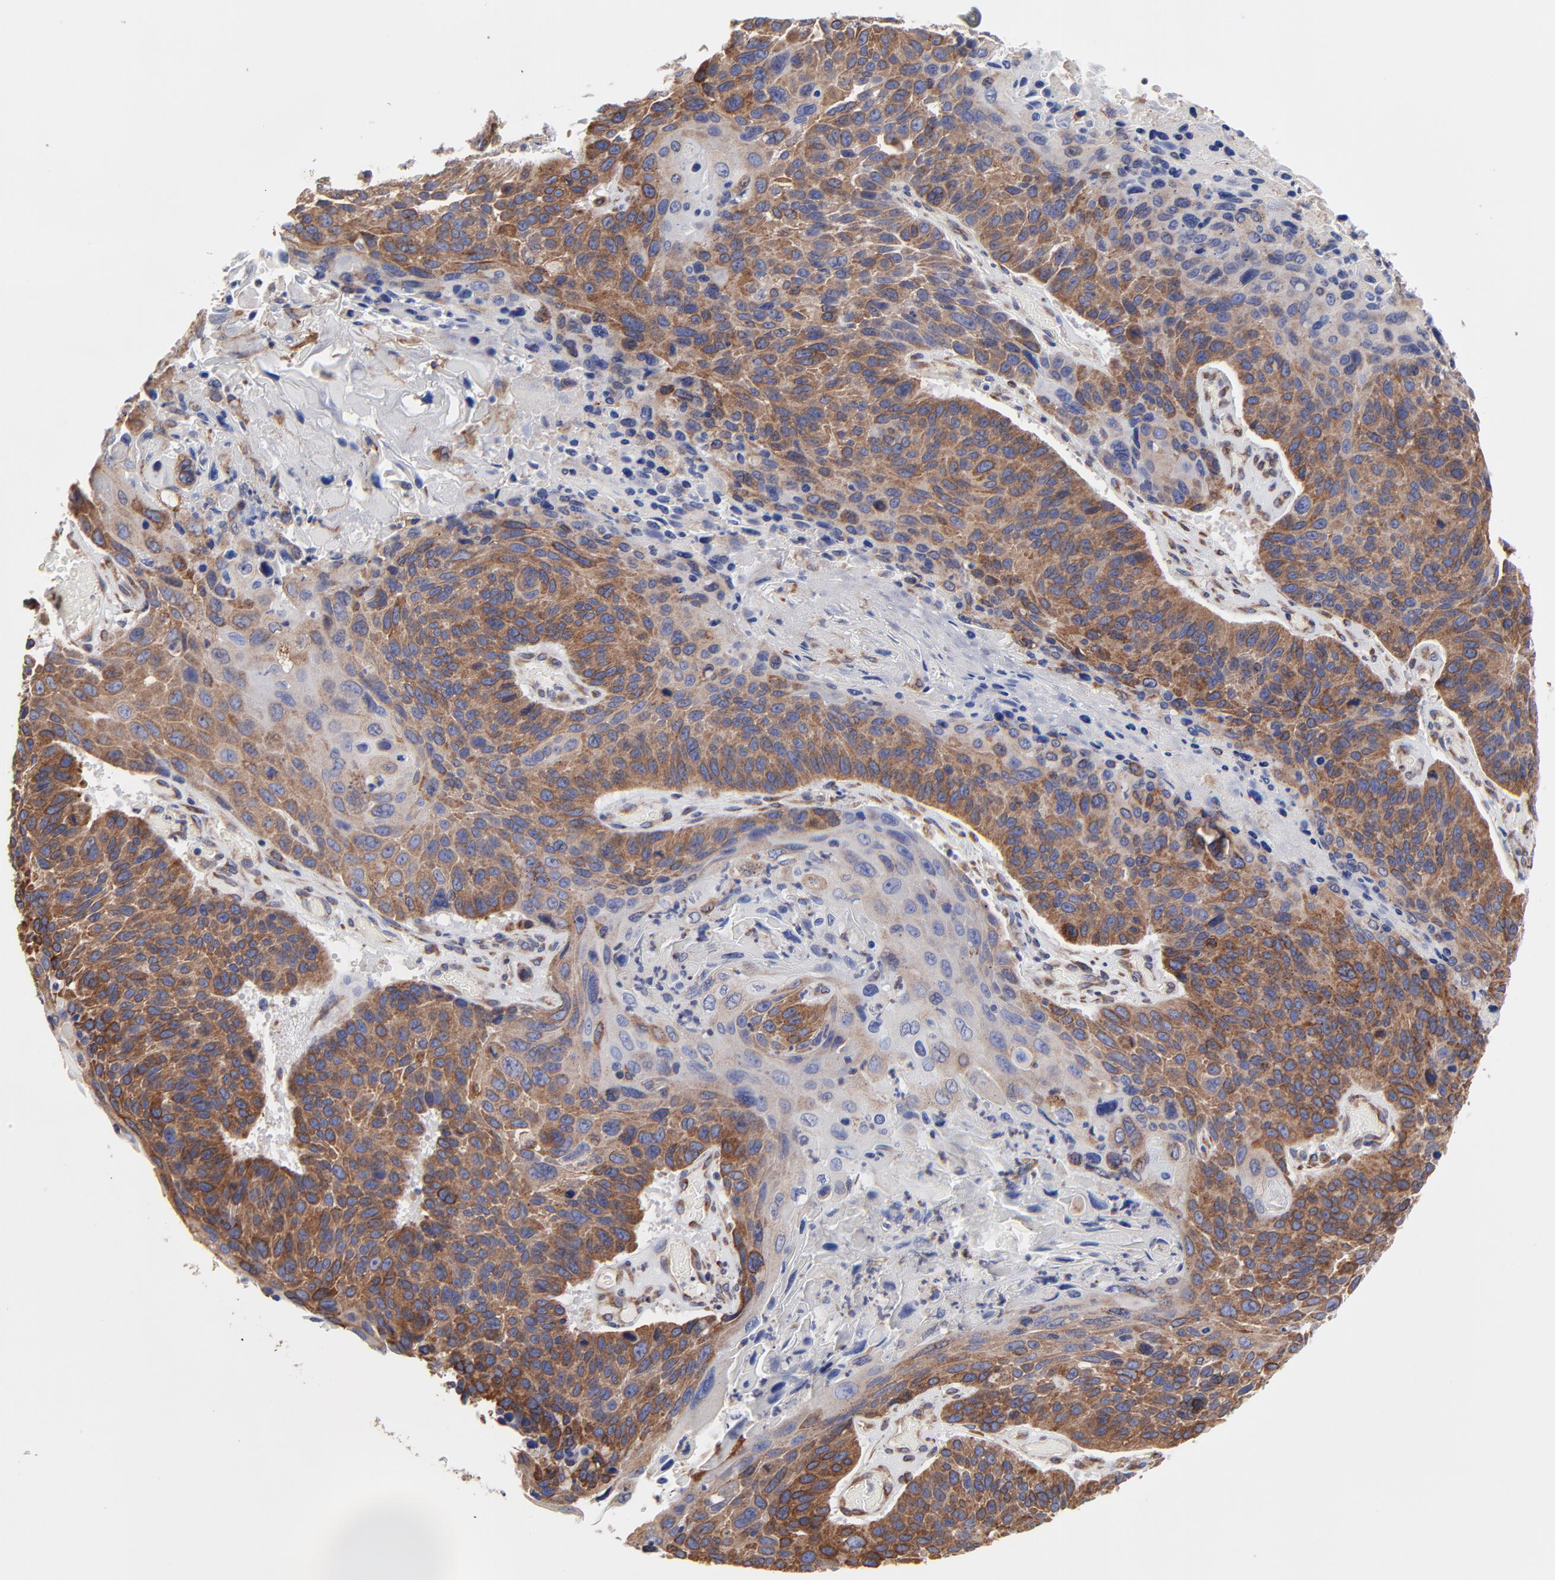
{"staining": {"intensity": "moderate", "quantity": "25%-75%", "location": "cytoplasmic/membranous"}, "tissue": "lung cancer", "cell_type": "Tumor cells", "image_type": "cancer", "snomed": [{"axis": "morphology", "description": "Squamous cell carcinoma, NOS"}, {"axis": "topography", "description": "Lung"}], "caption": "IHC of lung squamous cell carcinoma displays medium levels of moderate cytoplasmic/membranous staining in approximately 25%-75% of tumor cells.", "gene": "LMAN1", "patient": {"sex": "male", "age": 68}}